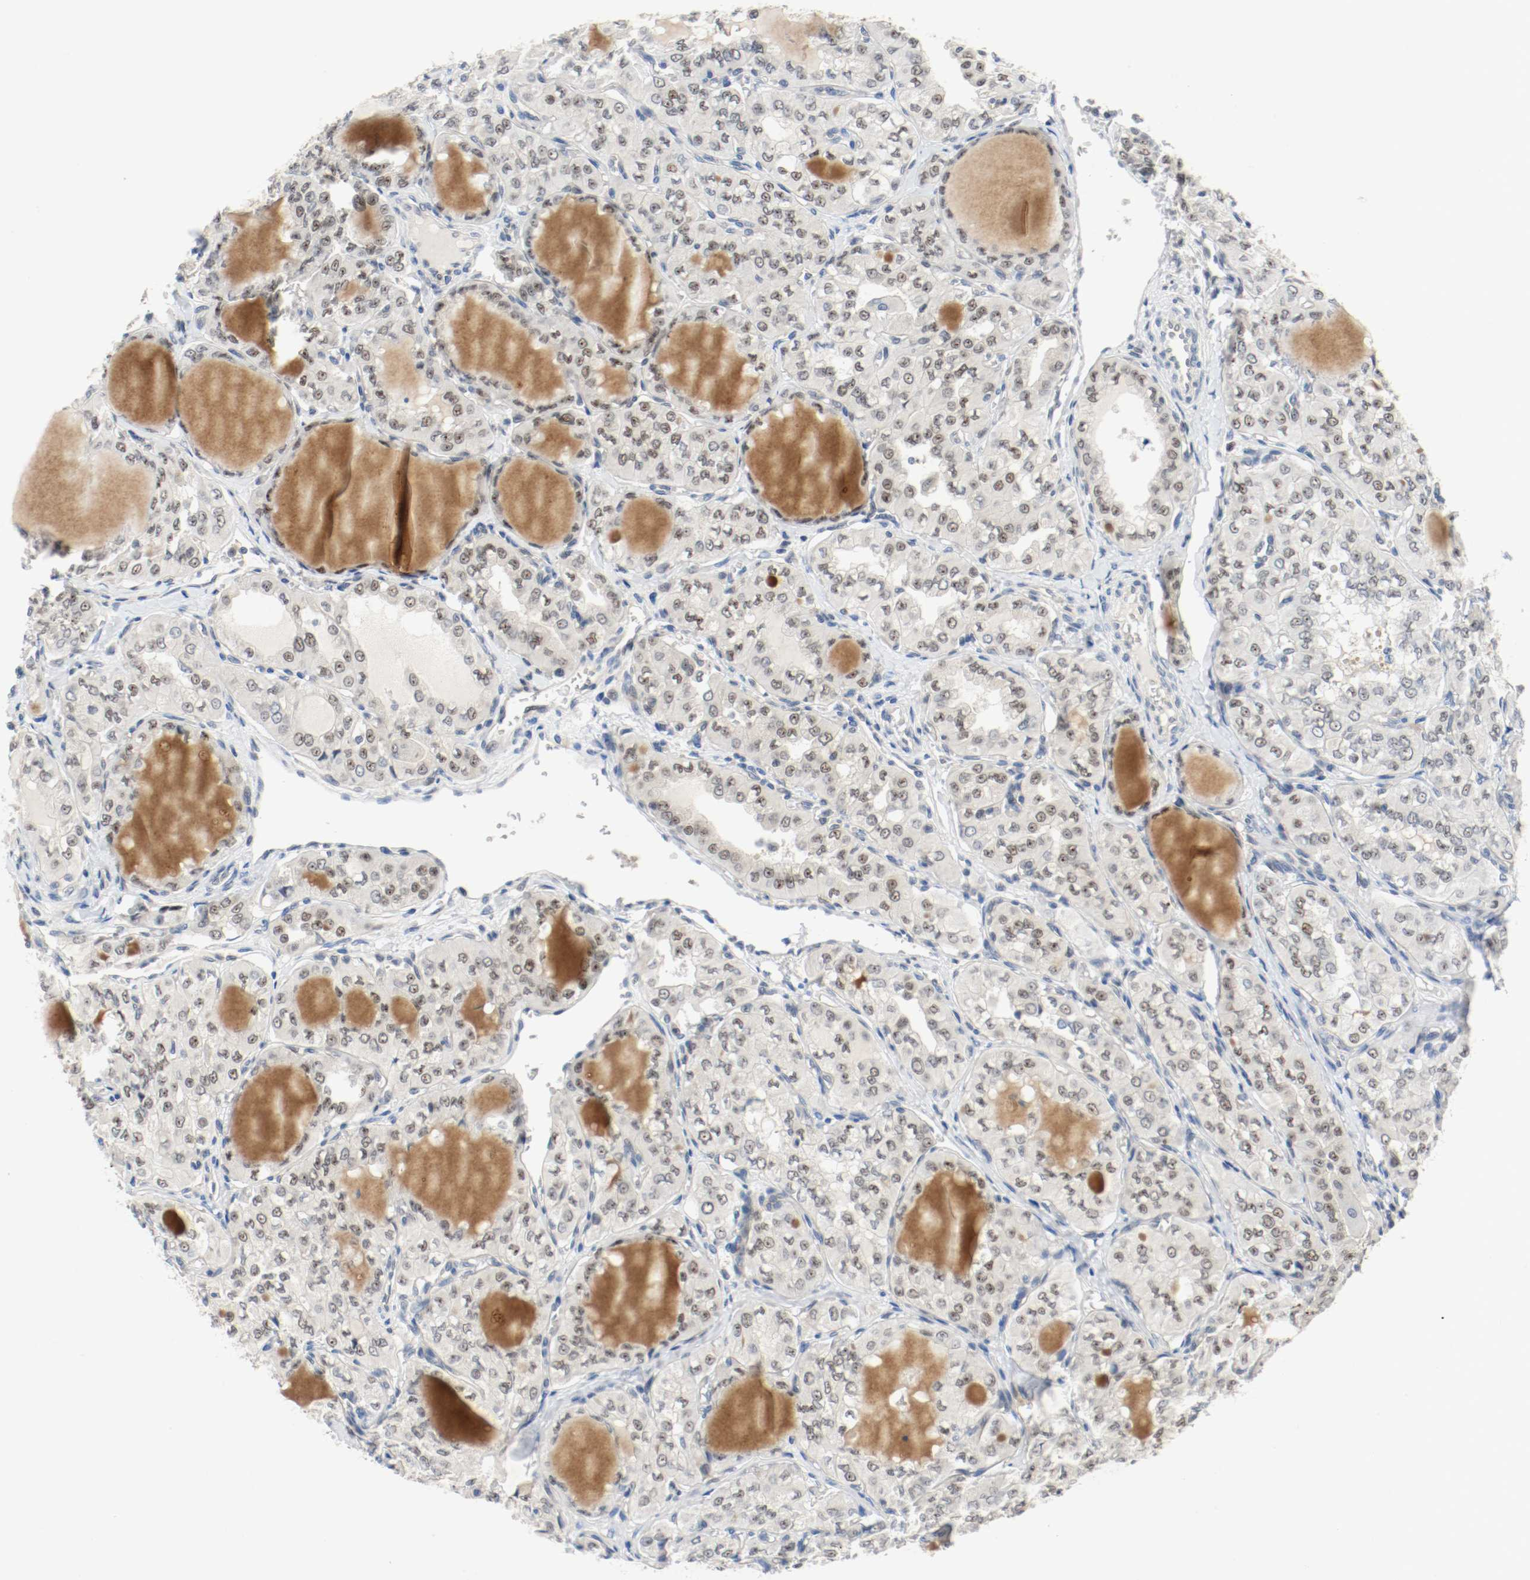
{"staining": {"intensity": "weak", "quantity": "<25%", "location": "nuclear"}, "tissue": "thyroid cancer", "cell_type": "Tumor cells", "image_type": "cancer", "snomed": [{"axis": "morphology", "description": "Papillary adenocarcinoma, NOS"}, {"axis": "topography", "description": "Thyroid gland"}], "caption": "Human papillary adenocarcinoma (thyroid) stained for a protein using immunohistochemistry shows no positivity in tumor cells.", "gene": "ASH1L", "patient": {"sex": "male", "age": 20}}